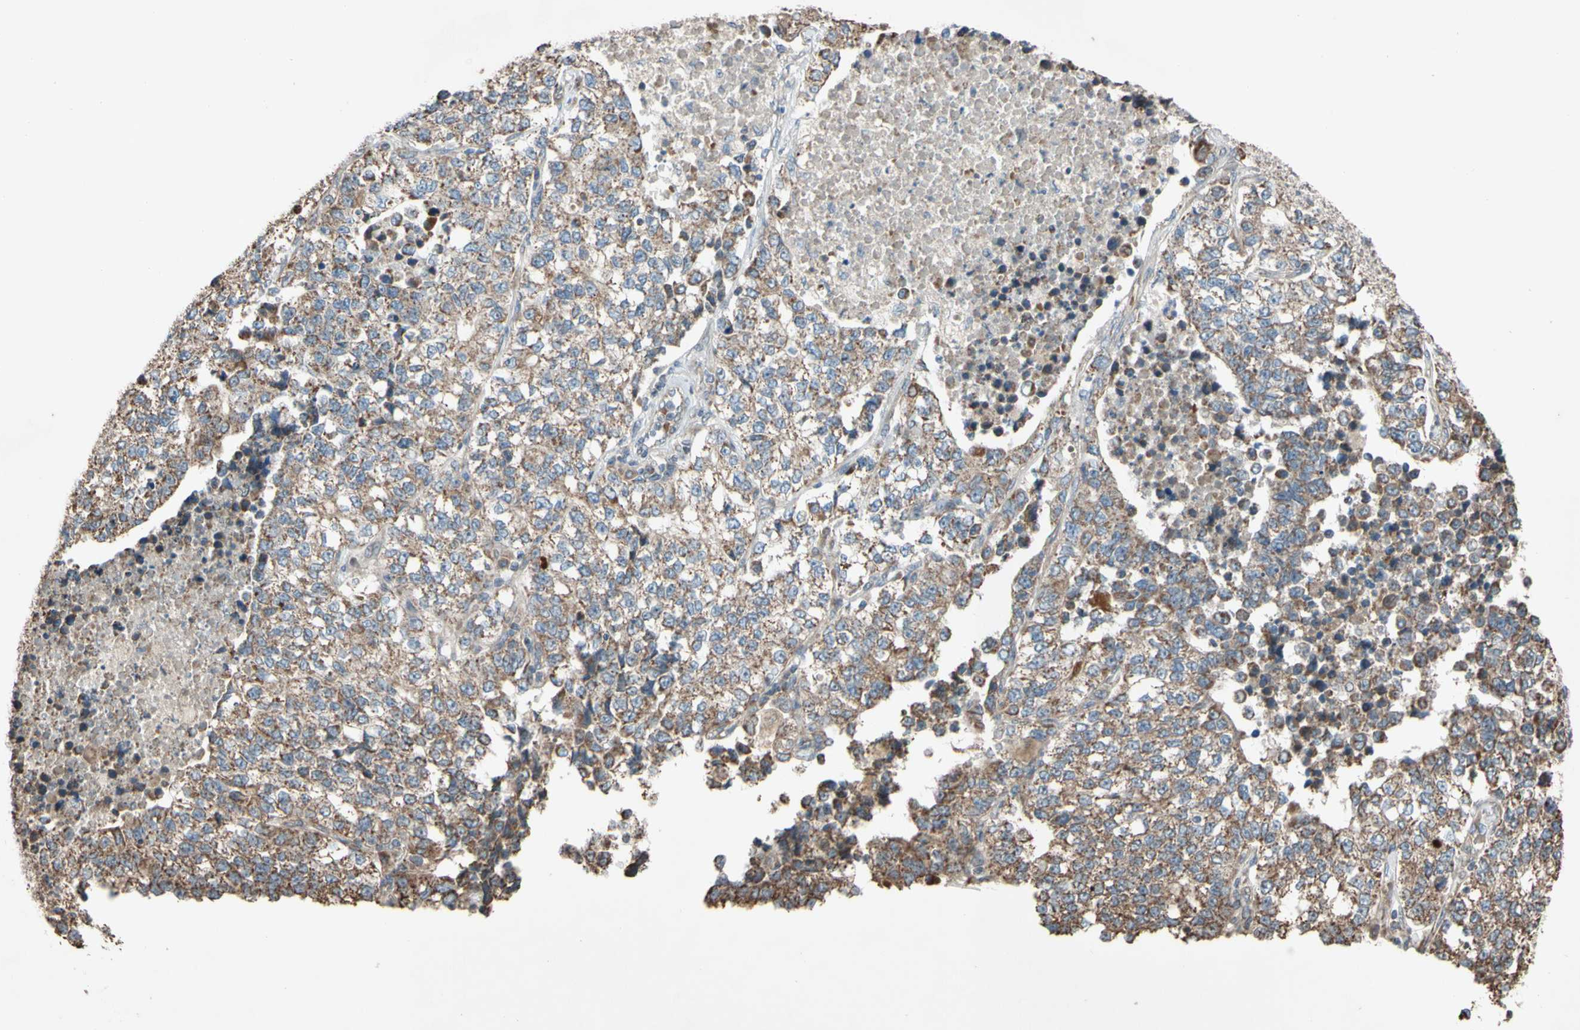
{"staining": {"intensity": "moderate", "quantity": ">75%", "location": "cytoplasmic/membranous"}, "tissue": "lung cancer", "cell_type": "Tumor cells", "image_type": "cancer", "snomed": [{"axis": "morphology", "description": "Adenocarcinoma, NOS"}, {"axis": "topography", "description": "Lung"}], "caption": "Immunohistochemical staining of lung cancer exhibits medium levels of moderate cytoplasmic/membranous positivity in about >75% of tumor cells. Ihc stains the protein in brown and the nuclei are stained blue.", "gene": "ACOT8", "patient": {"sex": "male", "age": 49}}